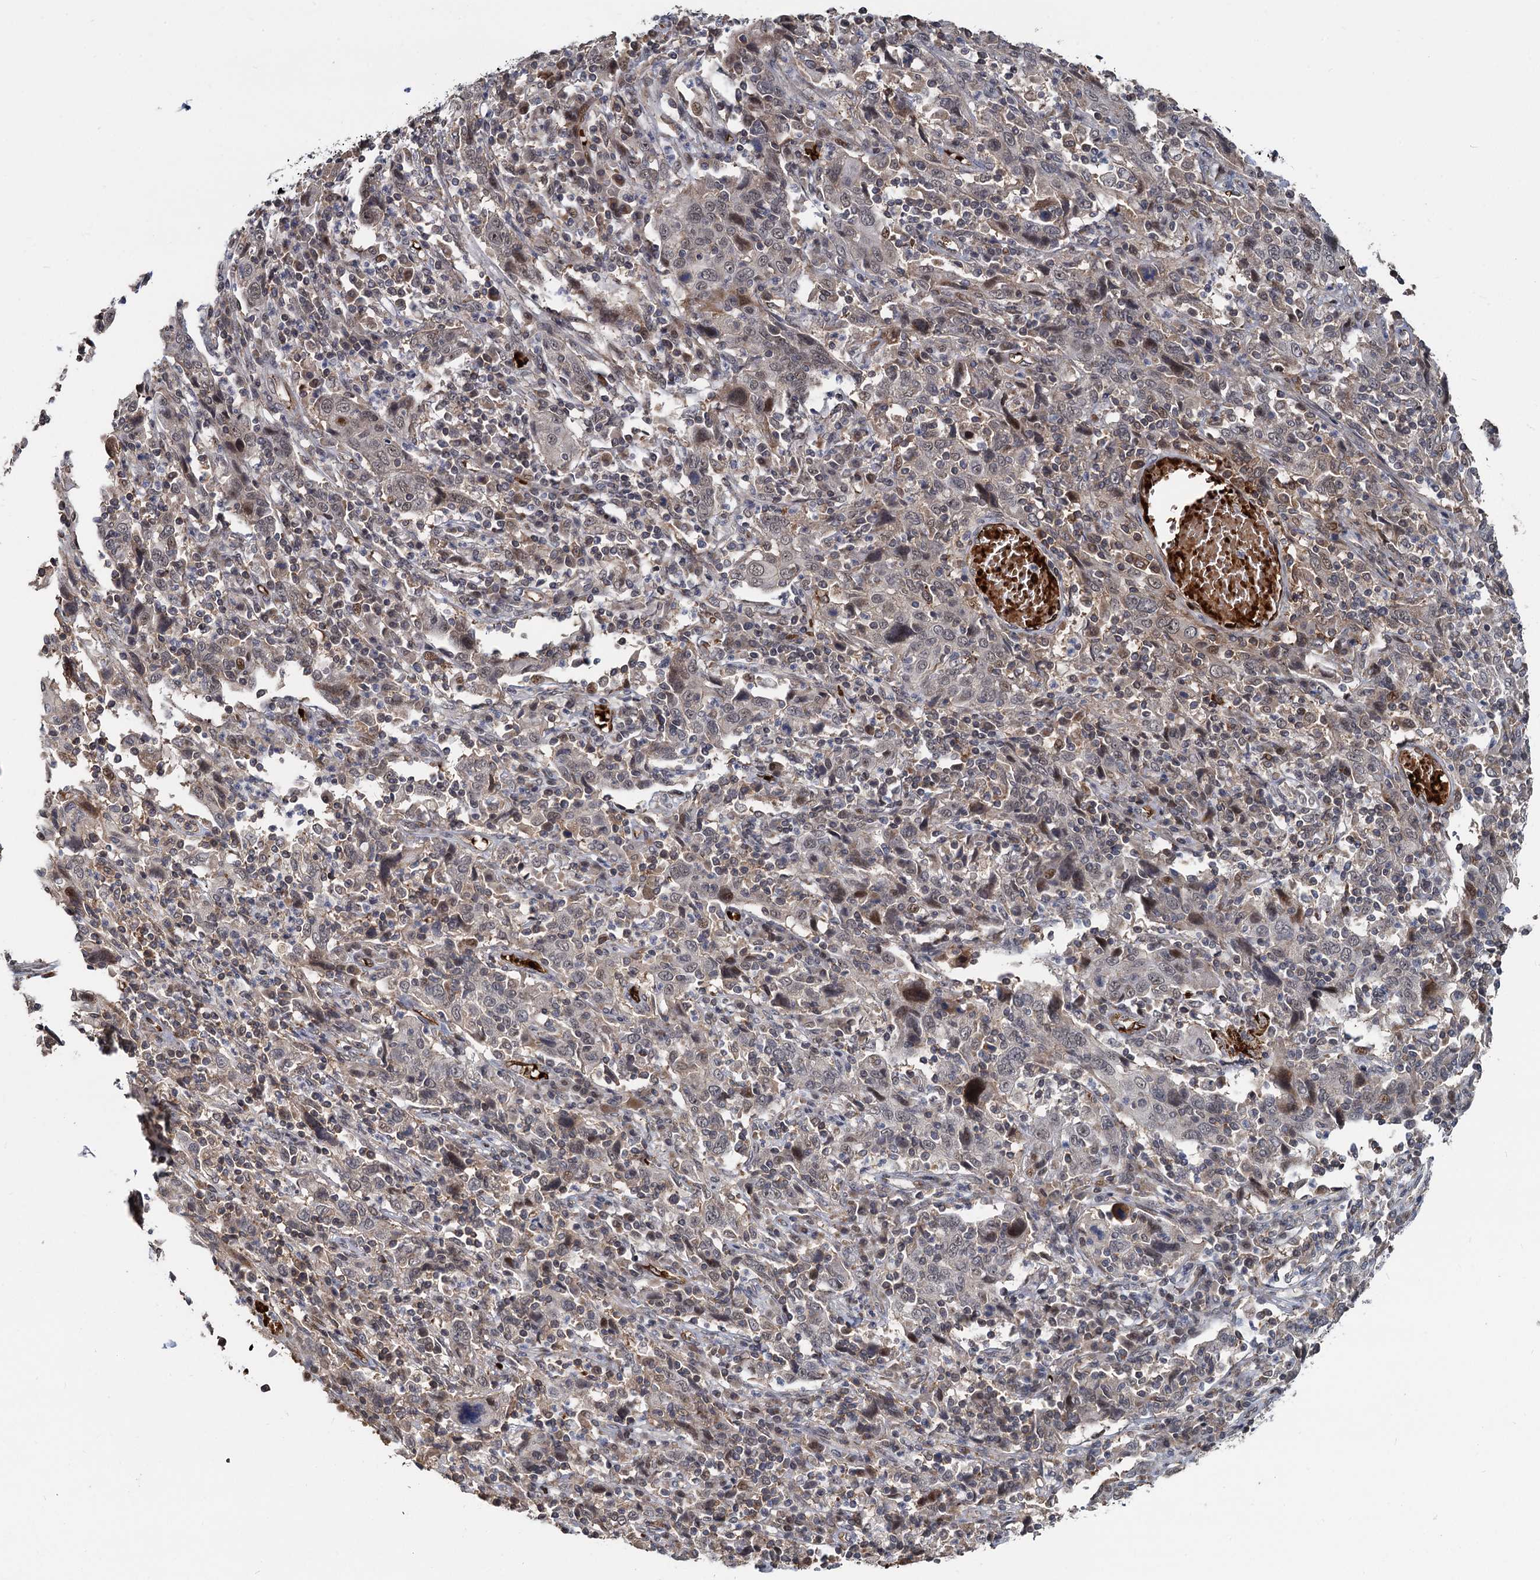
{"staining": {"intensity": "weak", "quantity": "25%-75%", "location": "nuclear"}, "tissue": "cervical cancer", "cell_type": "Tumor cells", "image_type": "cancer", "snomed": [{"axis": "morphology", "description": "Squamous cell carcinoma, NOS"}, {"axis": "topography", "description": "Cervix"}], "caption": "Protein expression by immunohistochemistry (IHC) reveals weak nuclear positivity in about 25%-75% of tumor cells in cervical cancer.", "gene": "FANCI", "patient": {"sex": "female", "age": 46}}